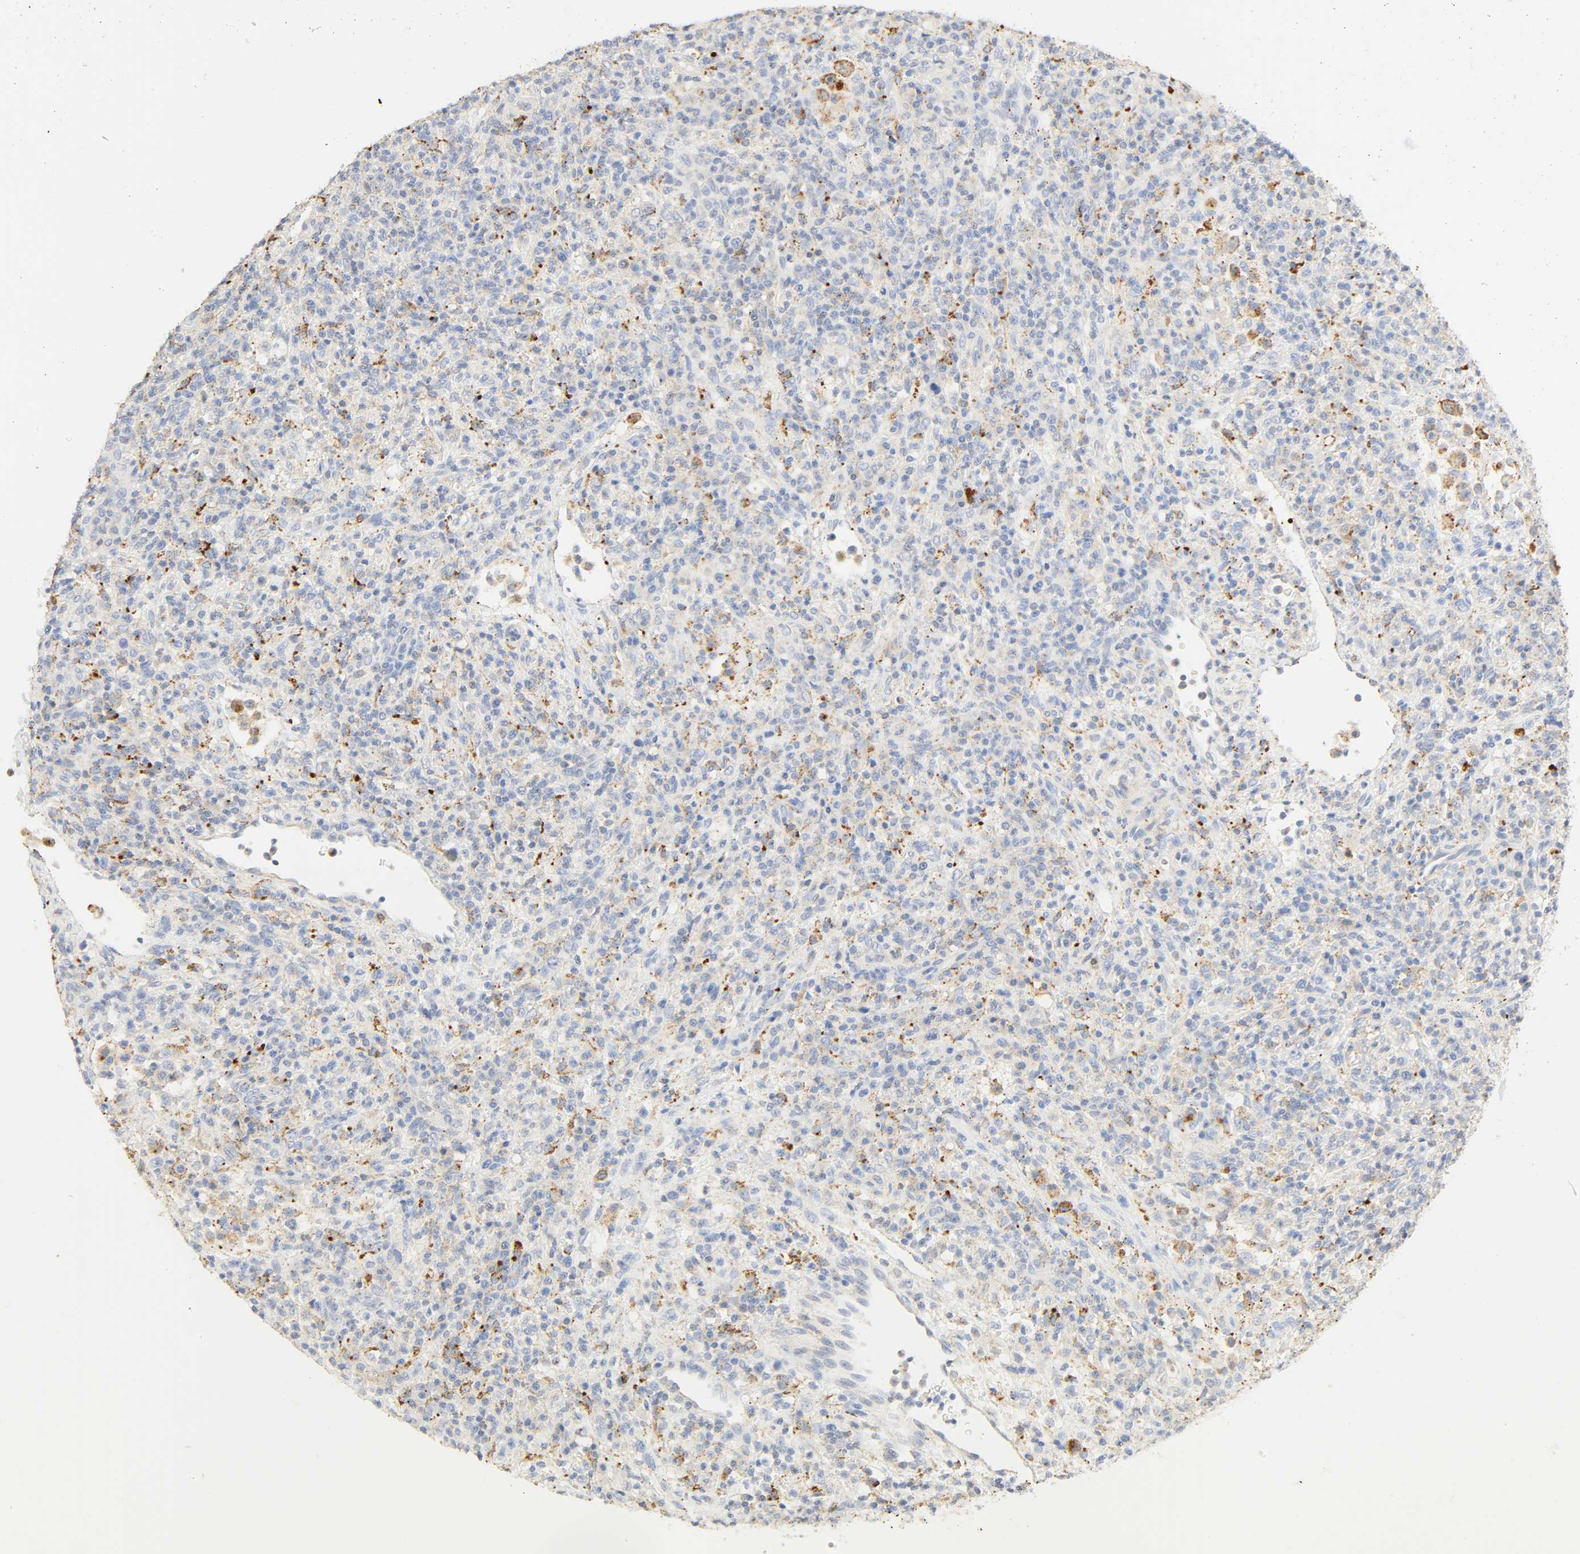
{"staining": {"intensity": "strong", "quantity": "<25%", "location": "cytoplasmic/membranous"}, "tissue": "lymphoma", "cell_type": "Tumor cells", "image_type": "cancer", "snomed": [{"axis": "morphology", "description": "Hodgkin's disease, NOS"}, {"axis": "topography", "description": "Lymph node"}], "caption": "Immunohistochemical staining of lymphoma shows medium levels of strong cytoplasmic/membranous positivity in approximately <25% of tumor cells.", "gene": "CAMK2A", "patient": {"sex": "male", "age": 65}}